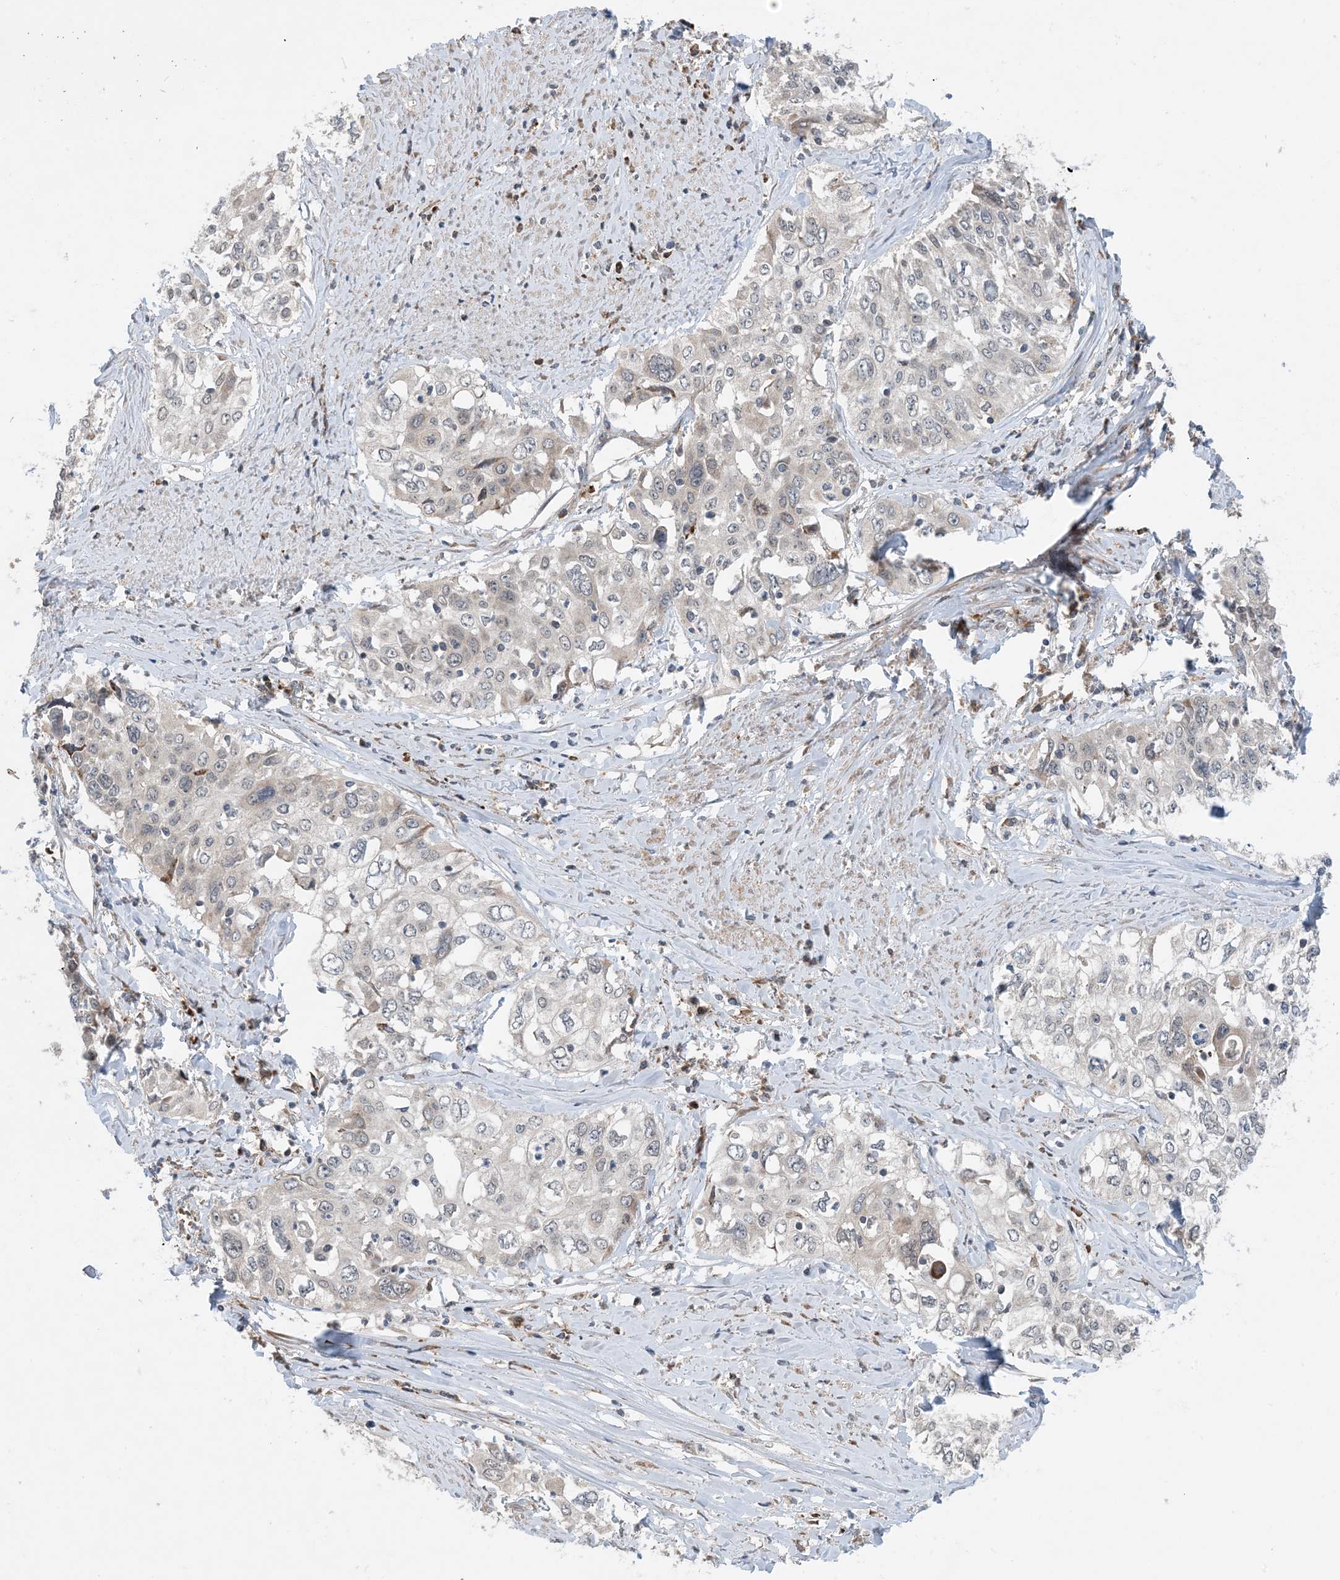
{"staining": {"intensity": "negative", "quantity": "none", "location": "none"}, "tissue": "cervical cancer", "cell_type": "Tumor cells", "image_type": "cancer", "snomed": [{"axis": "morphology", "description": "Squamous cell carcinoma, NOS"}, {"axis": "topography", "description": "Cervix"}], "caption": "Tumor cells are negative for brown protein staining in cervical cancer.", "gene": "PHOSPHO2", "patient": {"sex": "female", "age": 31}}